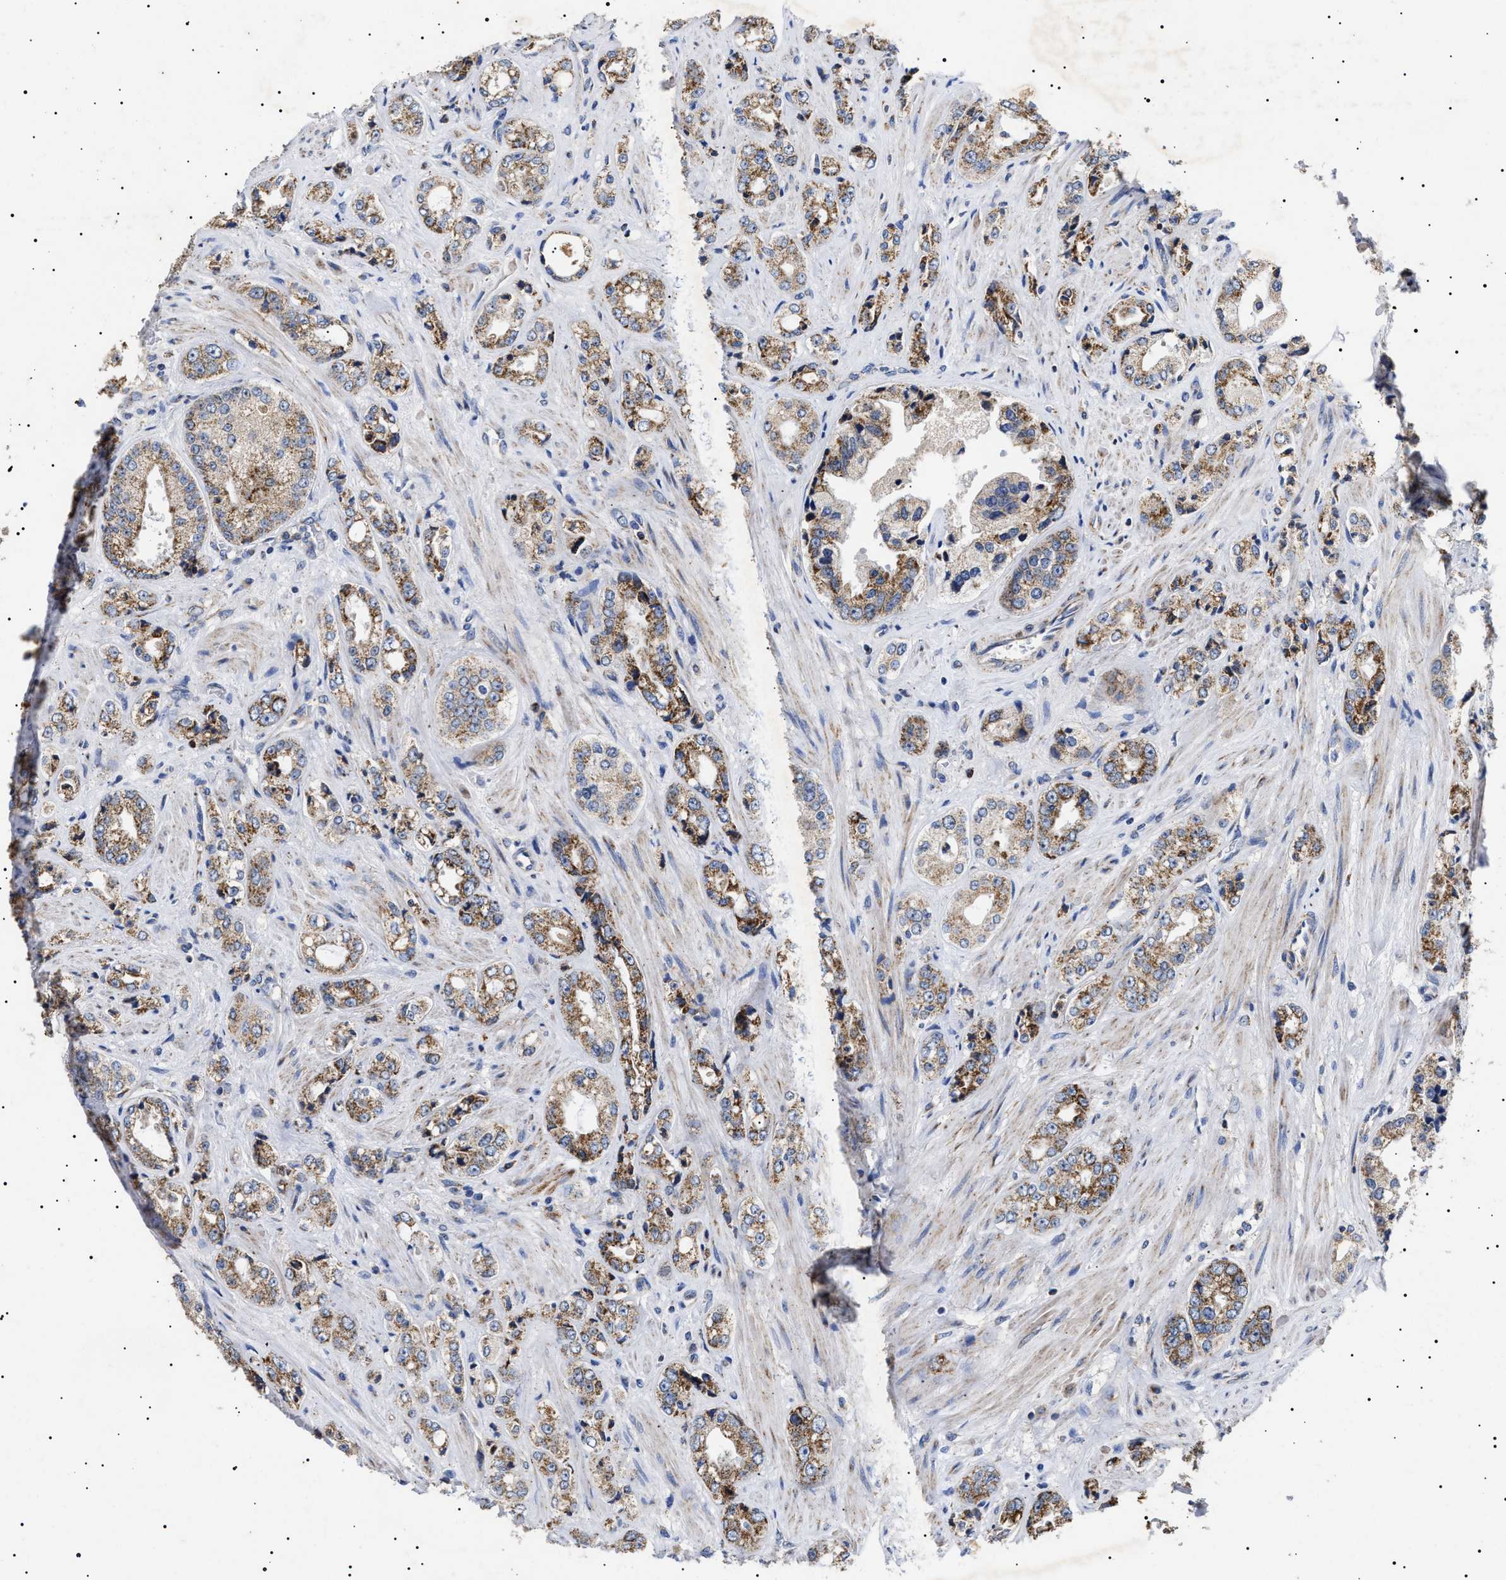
{"staining": {"intensity": "moderate", "quantity": ">75%", "location": "cytoplasmic/membranous"}, "tissue": "prostate cancer", "cell_type": "Tumor cells", "image_type": "cancer", "snomed": [{"axis": "morphology", "description": "Adenocarcinoma, High grade"}, {"axis": "topography", "description": "Prostate"}], "caption": "High-grade adenocarcinoma (prostate) stained with immunohistochemistry (IHC) shows moderate cytoplasmic/membranous expression in approximately >75% of tumor cells. (DAB (3,3'-diaminobenzidine) IHC, brown staining for protein, blue staining for nuclei).", "gene": "CHRDL2", "patient": {"sex": "male", "age": 61}}